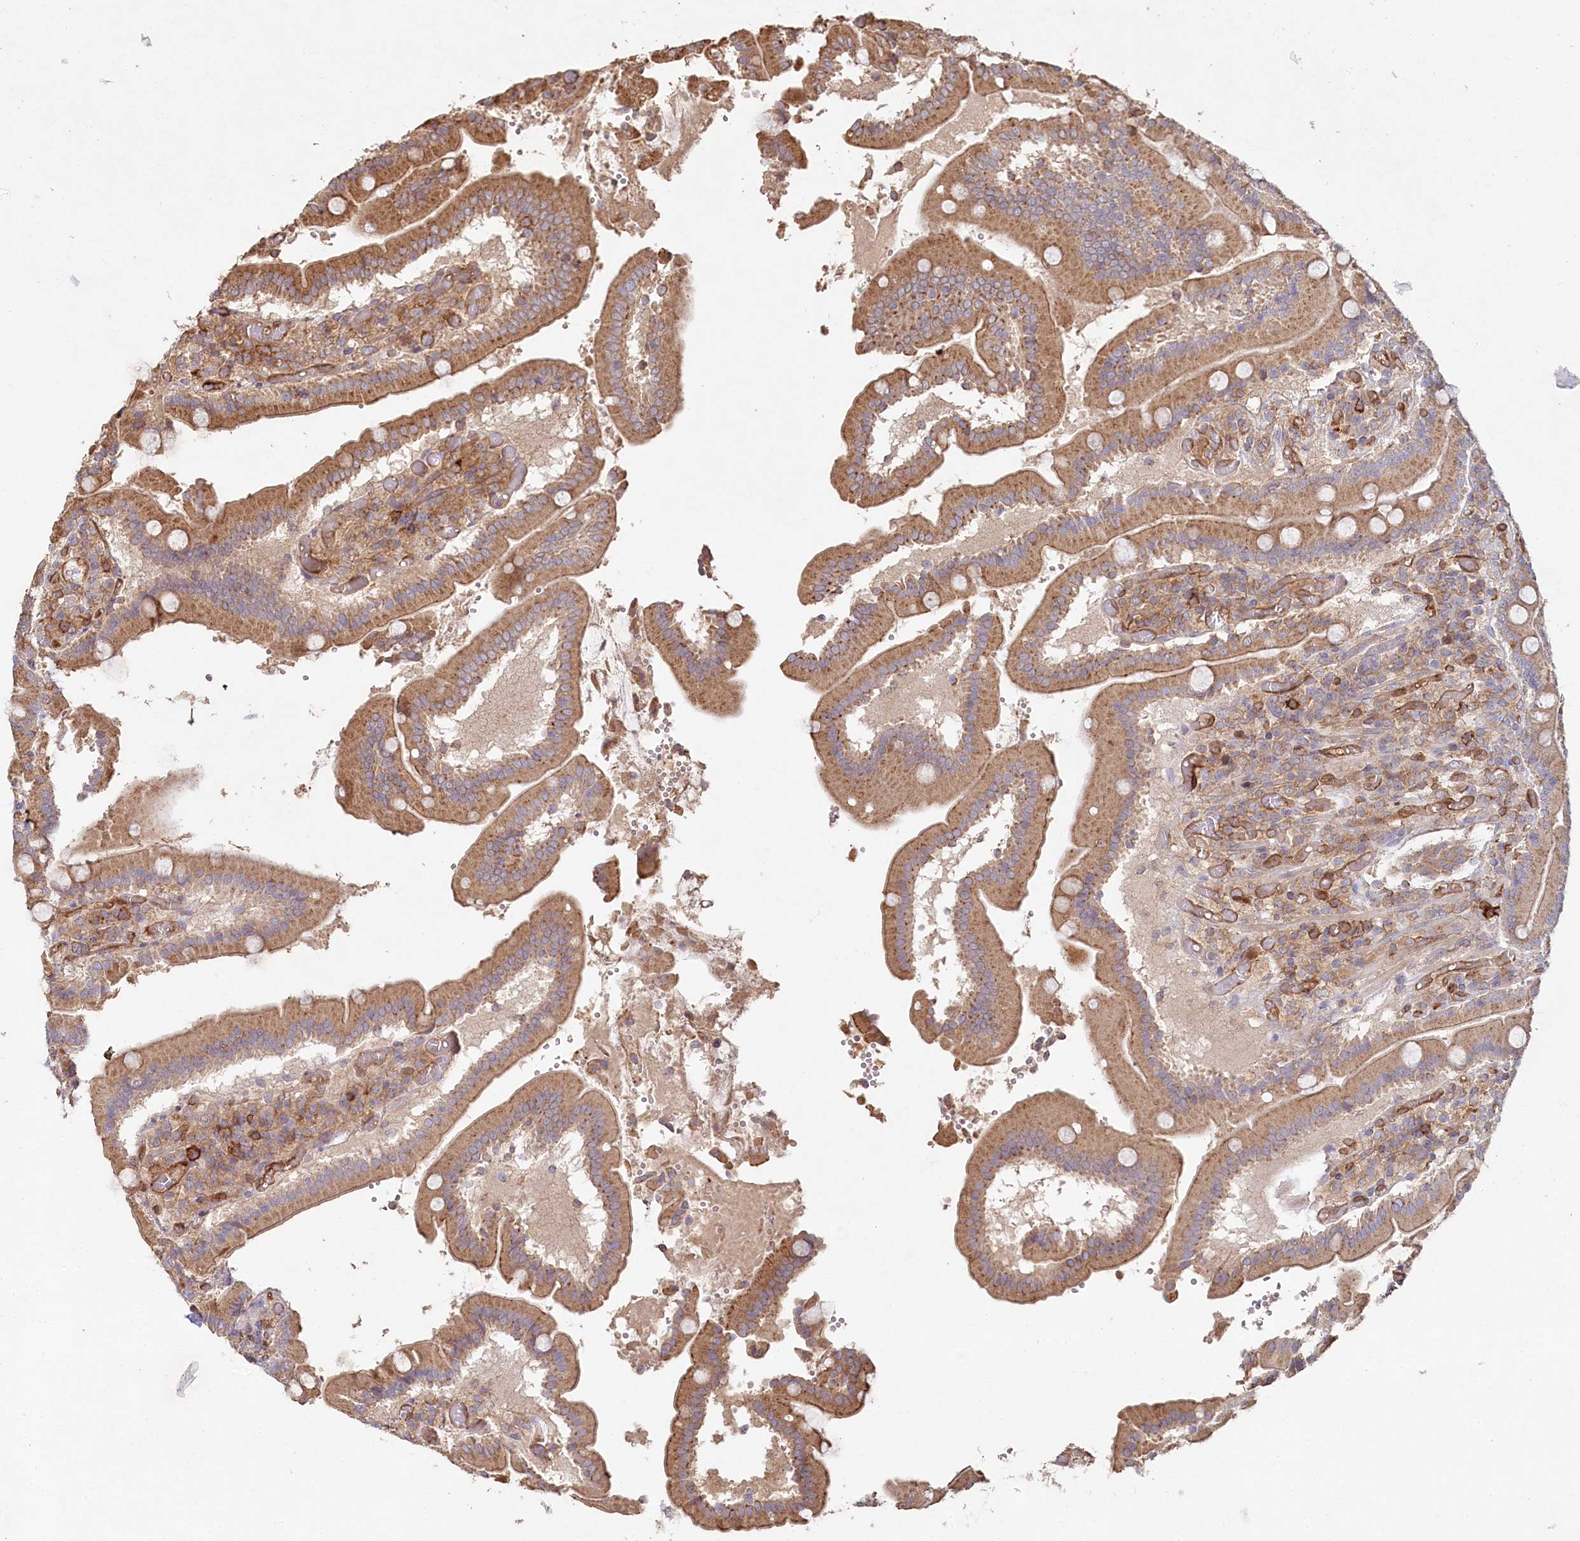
{"staining": {"intensity": "moderate", "quantity": ">75%", "location": "cytoplasmic/membranous"}, "tissue": "duodenum", "cell_type": "Glandular cells", "image_type": "normal", "snomed": [{"axis": "morphology", "description": "Normal tissue, NOS"}, {"axis": "topography", "description": "Duodenum"}], "caption": "Protein staining of benign duodenum demonstrates moderate cytoplasmic/membranous positivity in approximately >75% of glandular cells. The protein of interest is shown in brown color, while the nuclei are stained blue.", "gene": "RBP5", "patient": {"sex": "female", "age": 62}}